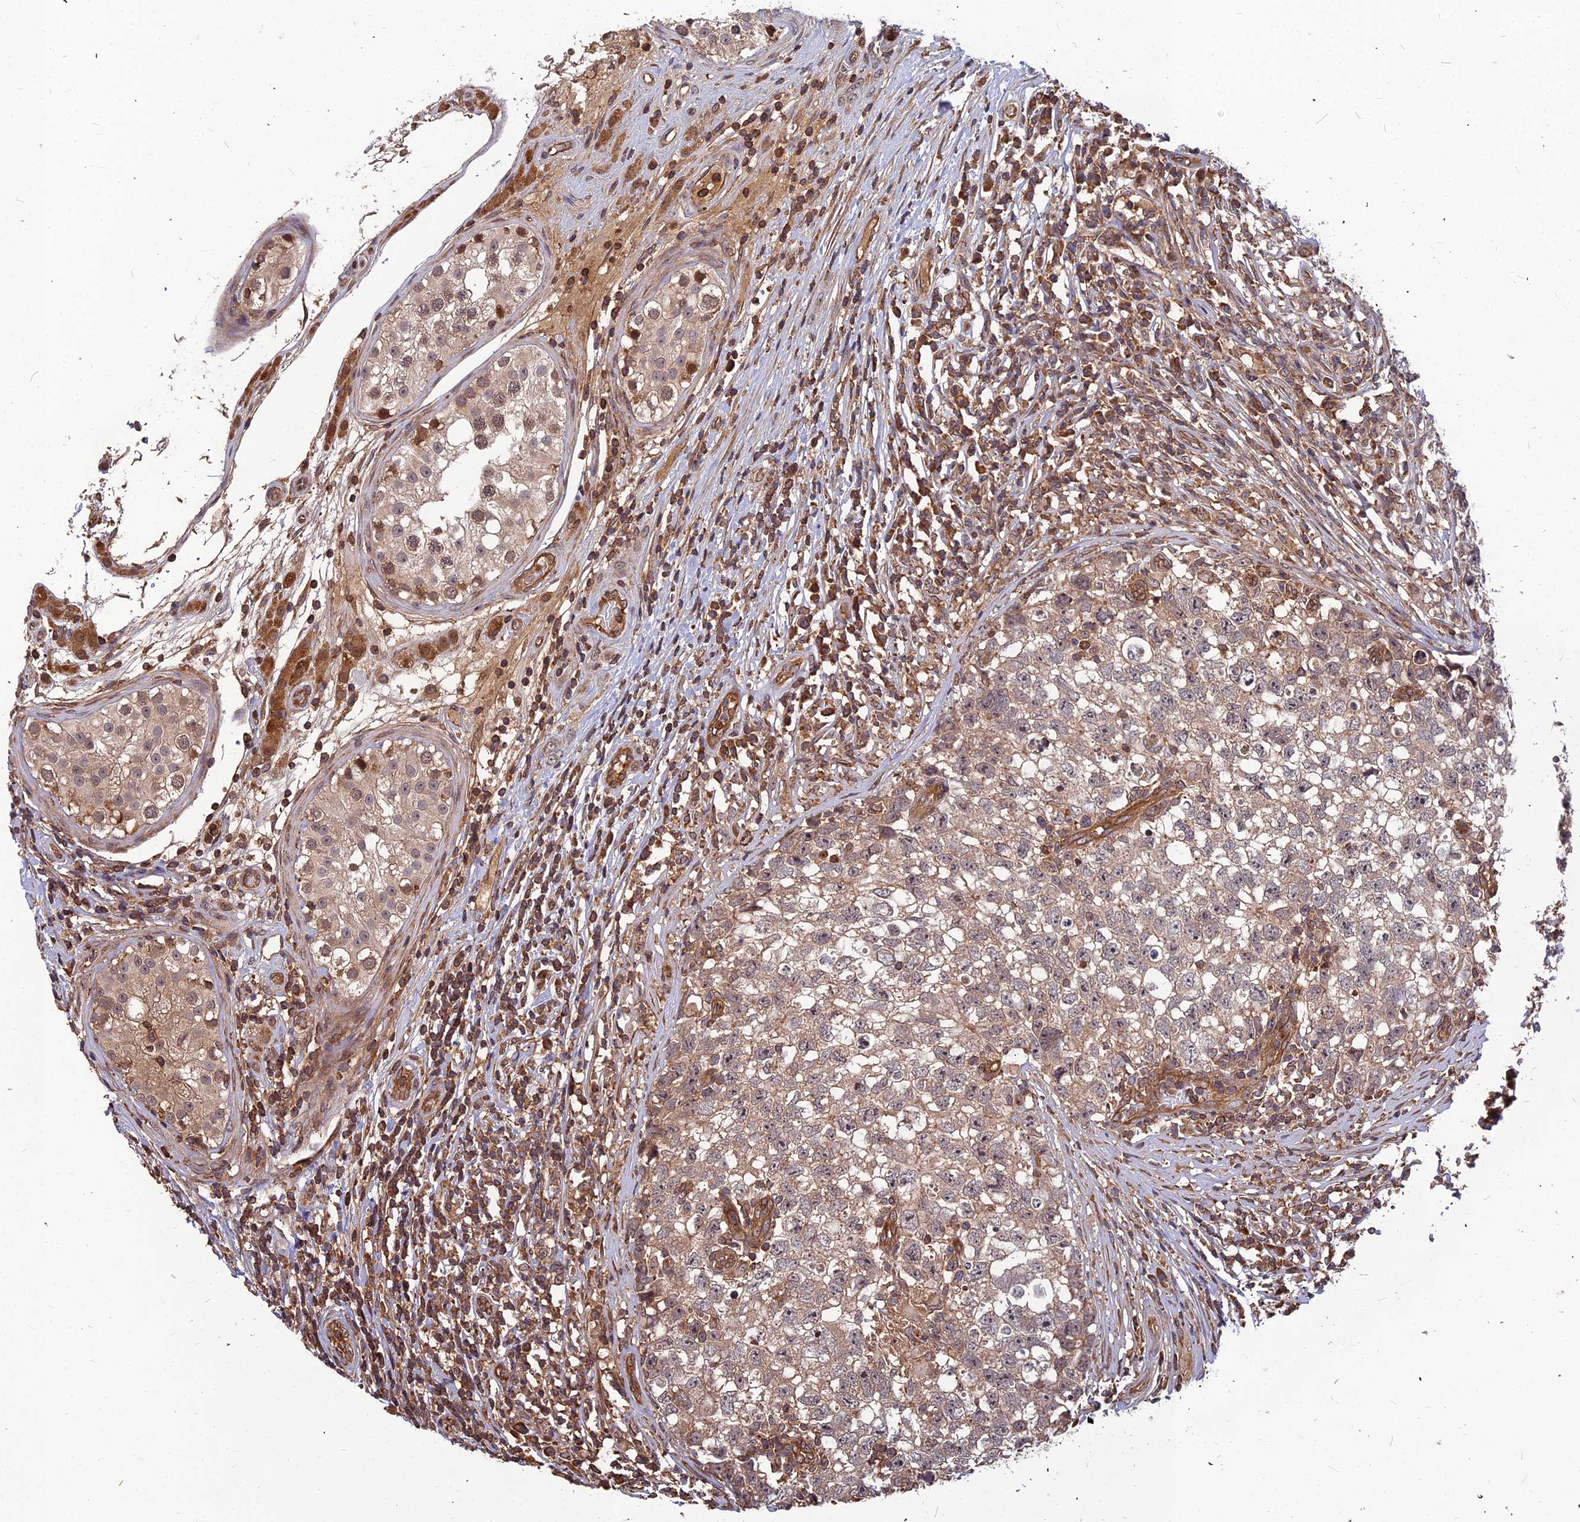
{"staining": {"intensity": "weak", "quantity": "25%-75%", "location": "cytoplasmic/membranous"}, "tissue": "testis cancer", "cell_type": "Tumor cells", "image_type": "cancer", "snomed": [{"axis": "morphology", "description": "Seminoma, NOS"}, {"axis": "morphology", "description": "Carcinoma, Embryonal, NOS"}, {"axis": "topography", "description": "Testis"}], "caption": "Immunohistochemical staining of human seminoma (testis) exhibits low levels of weak cytoplasmic/membranous protein staining in approximately 25%-75% of tumor cells.", "gene": "ZNF467", "patient": {"sex": "male", "age": 29}}